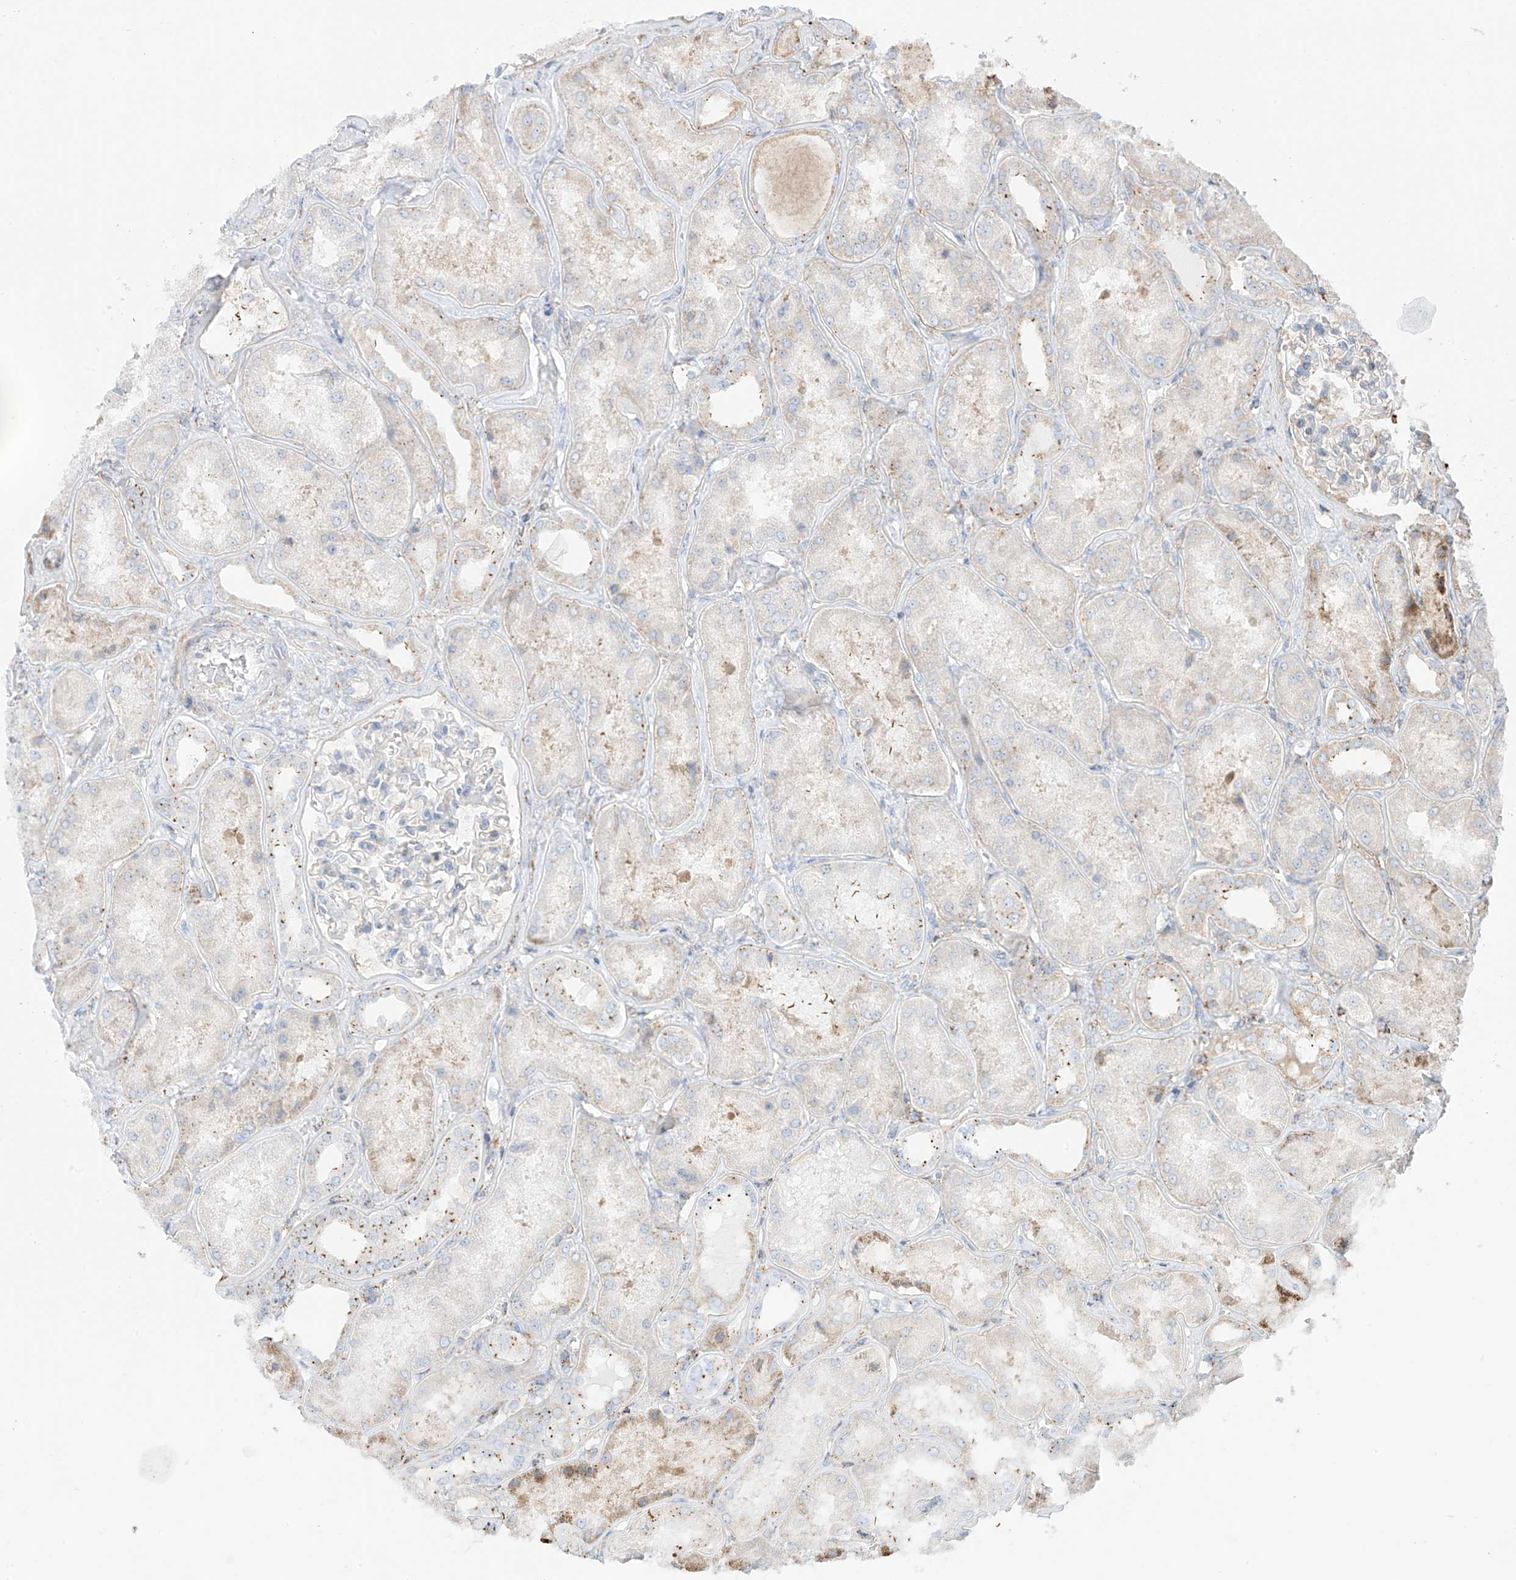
{"staining": {"intensity": "moderate", "quantity": "<25%", "location": "cytoplasmic/membranous"}, "tissue": "kidney", "cell_type": "Cells in glomeruli", "image_type": "normal", "snomed": [{"axis": "morphology", "description": "Normal tissue, NOS"}, {"axis": "topography", "description": "Kidney"}], "caption": "Immunohistochemistry photomicrograph of benign kidney stained for a protein (brown), which demonstrates low levels of moderate cytoplasmic/membranous positivity in about <25% of cells in glomeruli.", "gene": "XKR3", "patient": {"sex": "female", "age": 56}}